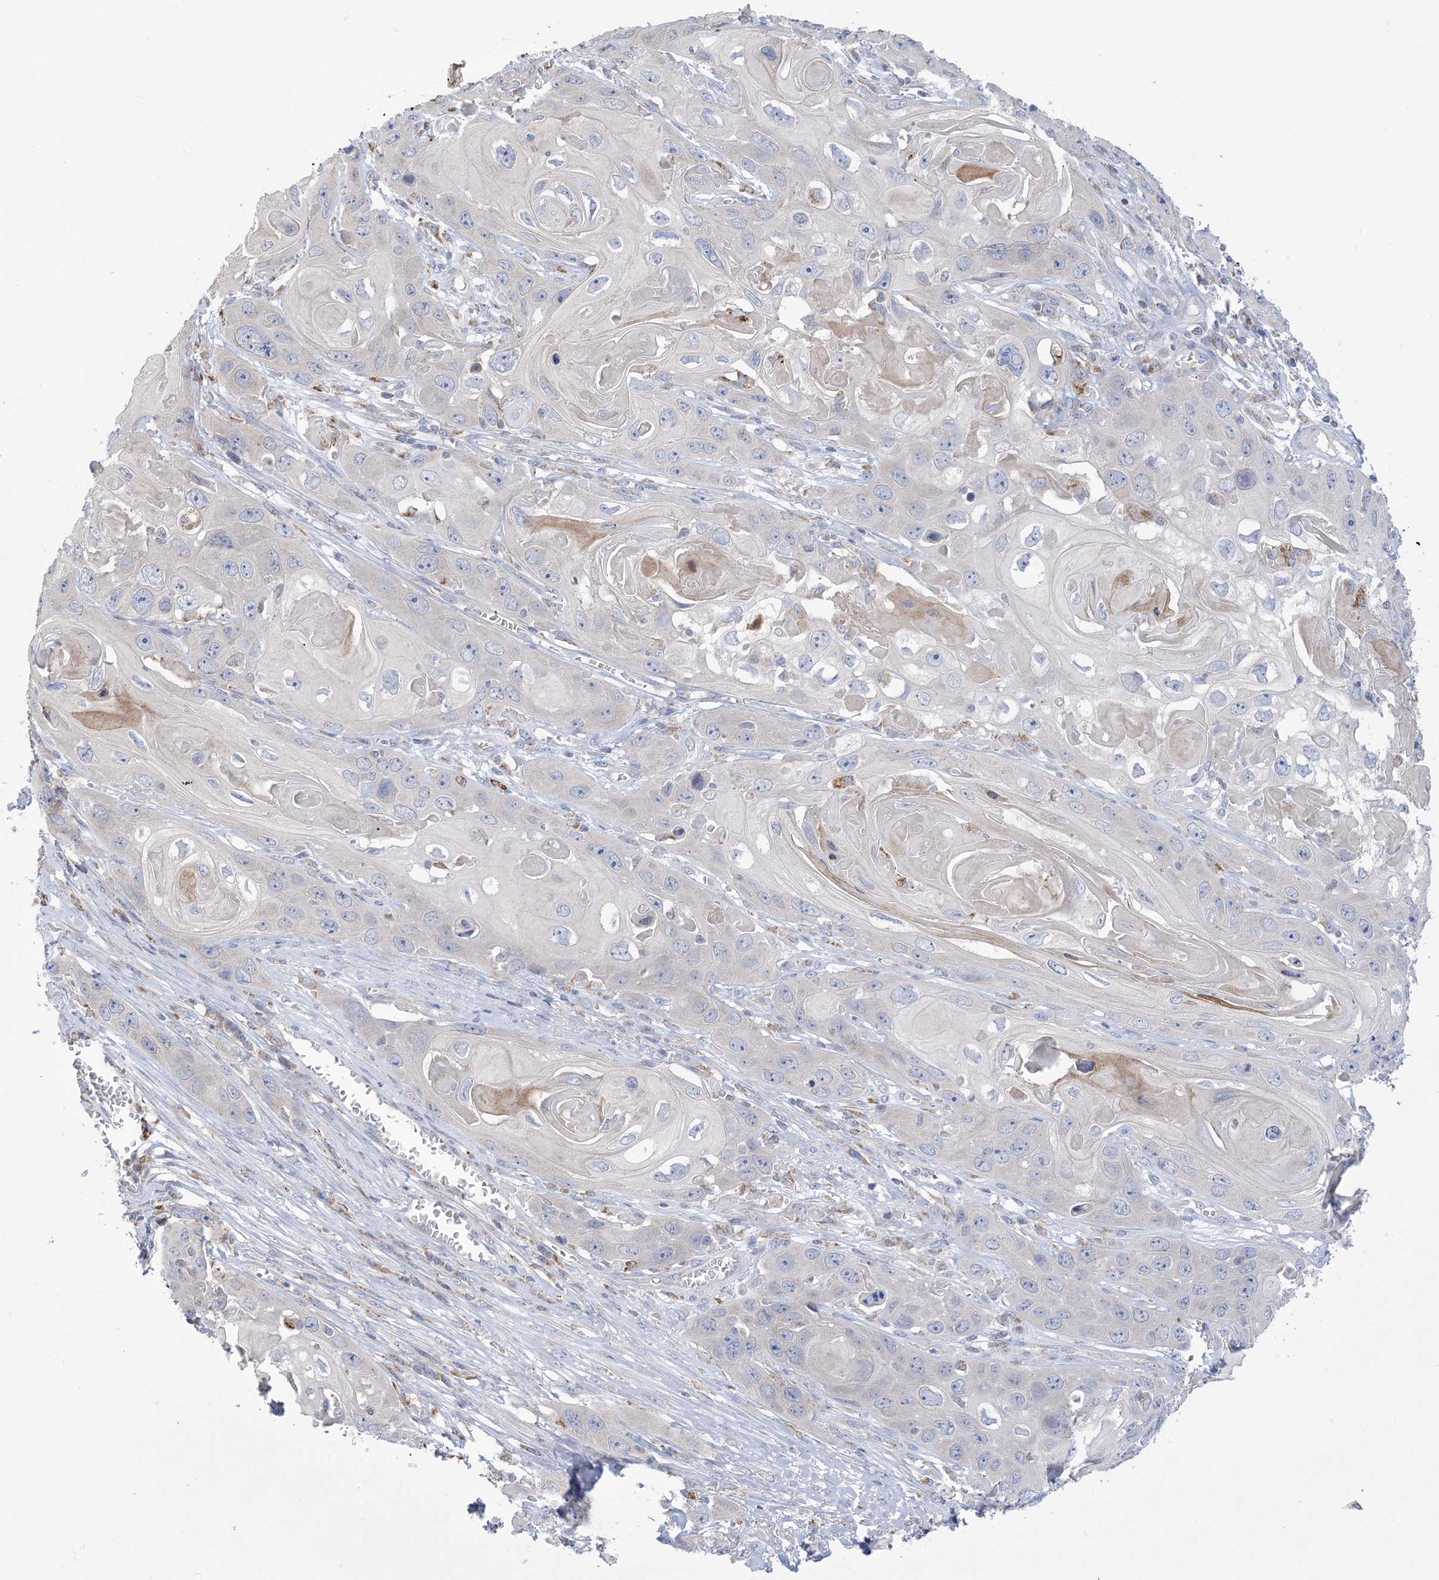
{"staining": {"intensity": "negative", "quantity": "none", "location": "none"}, "tissue": "skin cancer", "cell_type": "Tumor cells", "image_type": "cancer", "snomed": [{"axis": "morphology", "description": "Squamous cell carcinoma, NOS"}, {"axis": "topography", "description": "Skin"}], "caption": "High magnification brightfield microscopy of skin squamous cell carcinoma stained with DAB (3,3'-diaminobenzidine) (brown) and counterstained with hematoxylin (blue): tumor cells show no significant expression.", "gene": "CLEC16A", "patient": {"sex": "male", "age": 55}}